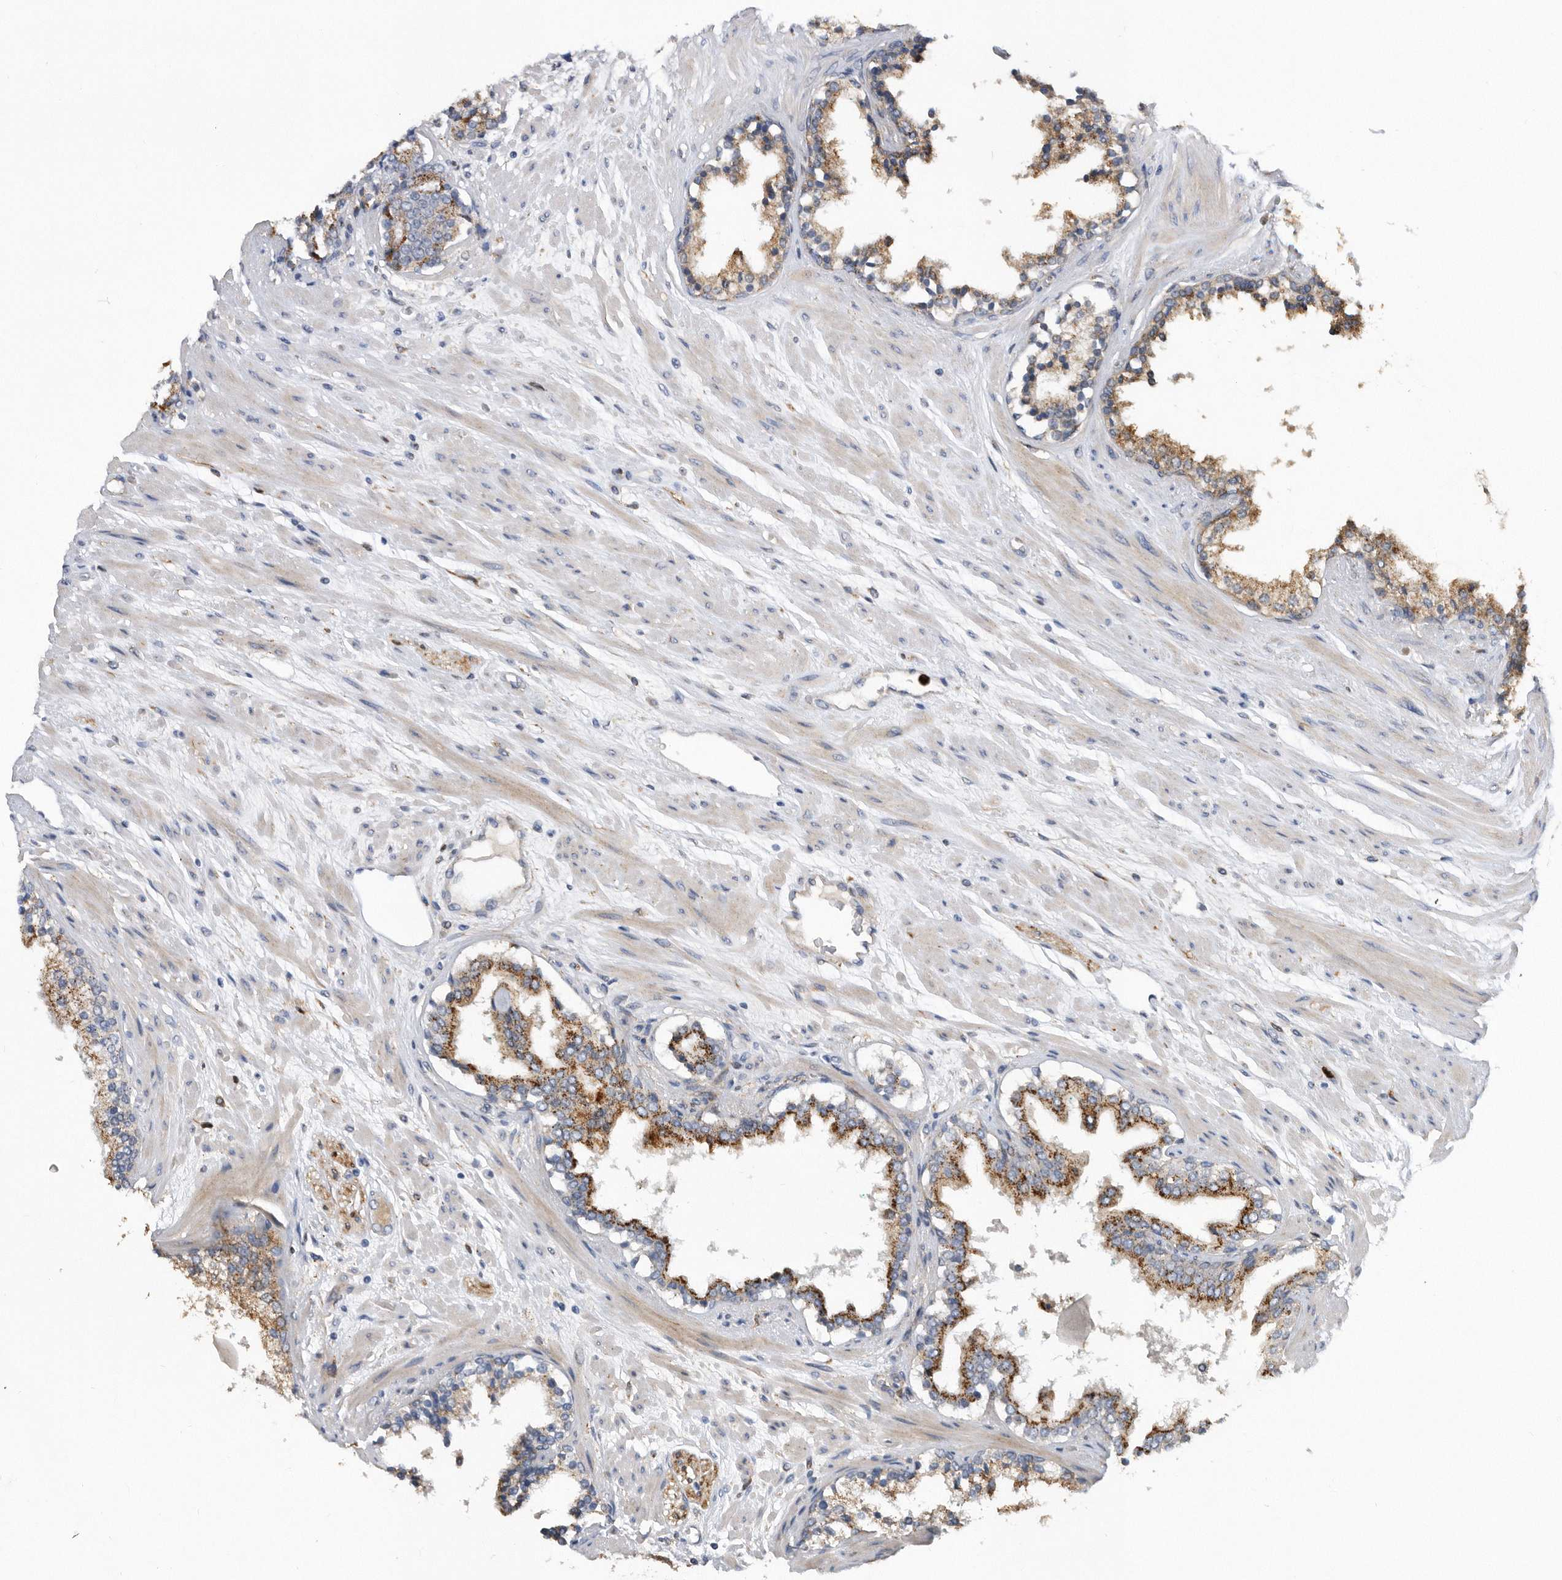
{"staining": {"intensity": "strong", "quantity": ">75%", "location": "cytoplasmic/membranous"}, "tissue": "prostate cancer", "cell_type": "Tumor cells", "image_type": "cancer", "snomed": [{"axis": "morphology", "description": "Adenocarcinoma, High grade"}, {"axis": "topography", "description": "Prostate"}], "caption": "DAB immunohistochemical staining of human prostate cancer displays strong cytoplasmic/membranous protein positivity in about >75% of tumor cells.", "gene": "CRISPLD2", "patient": {"sex": "male", "age": 71}}